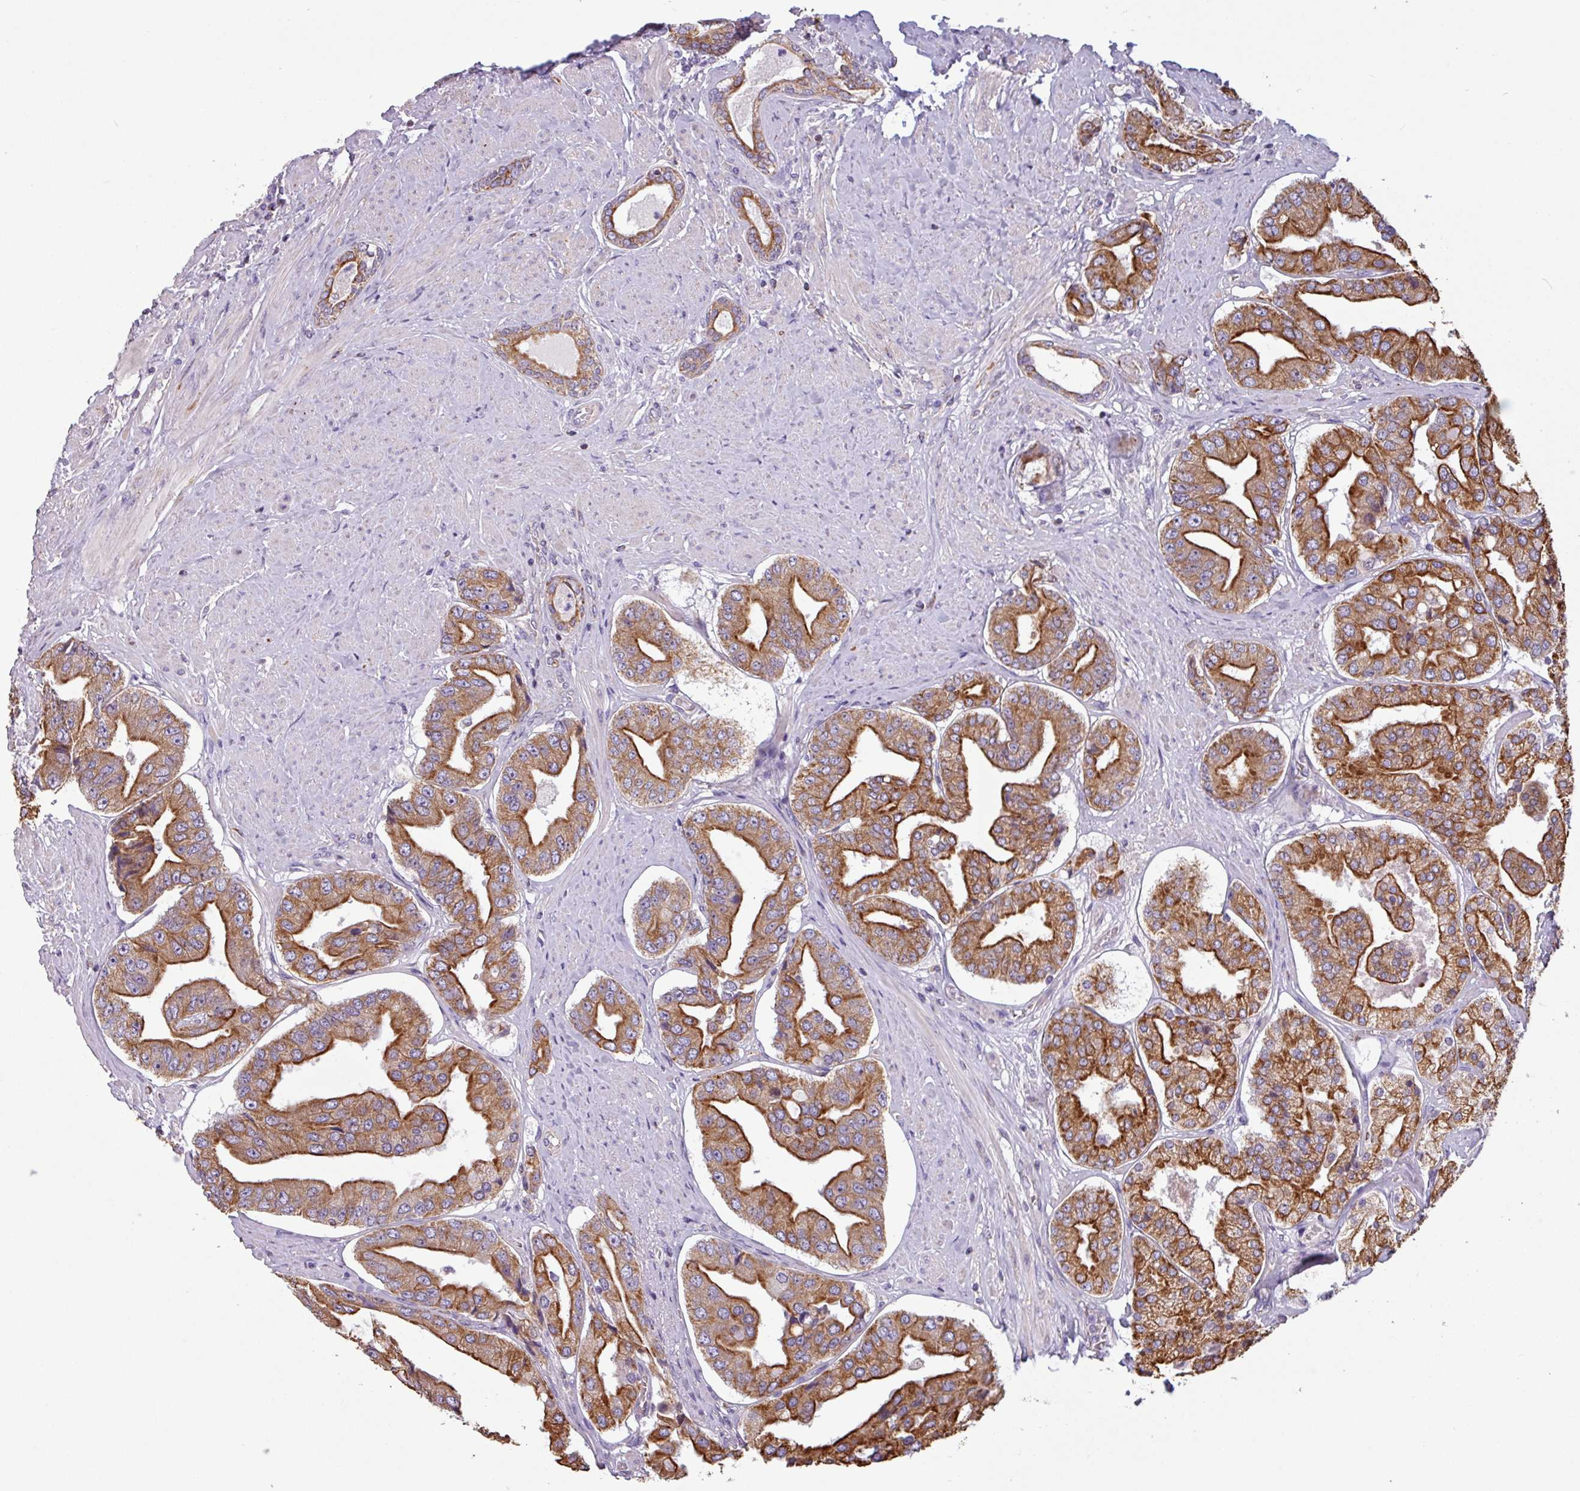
{"staining": {"intensity": "strong", "quantity": ">75%", "location": "cytoplasmic/membranous"}, "tissue": "prostate cancer", "cell_type": "Tumor cells", "image_type": "cancer", "snomed": [{"axis": "morphology", "description": "Adenocarcinoma, High grade"}, {"axis": "topography", "description": "Prostate"}], "caption": "Immunohistochemical staining of human prostate cancer reveals high levels of strong cytoplasmic/membranous positivity in about >75% of tumor cells. The staining was performed using DAB (3,3'-diaminobenzidine), with brown indicating positive protein expression. Nuclei are stained blue with hematoxylin.", "gene": "CAMK1", "patient": {"sex": "male", "age": 63}}